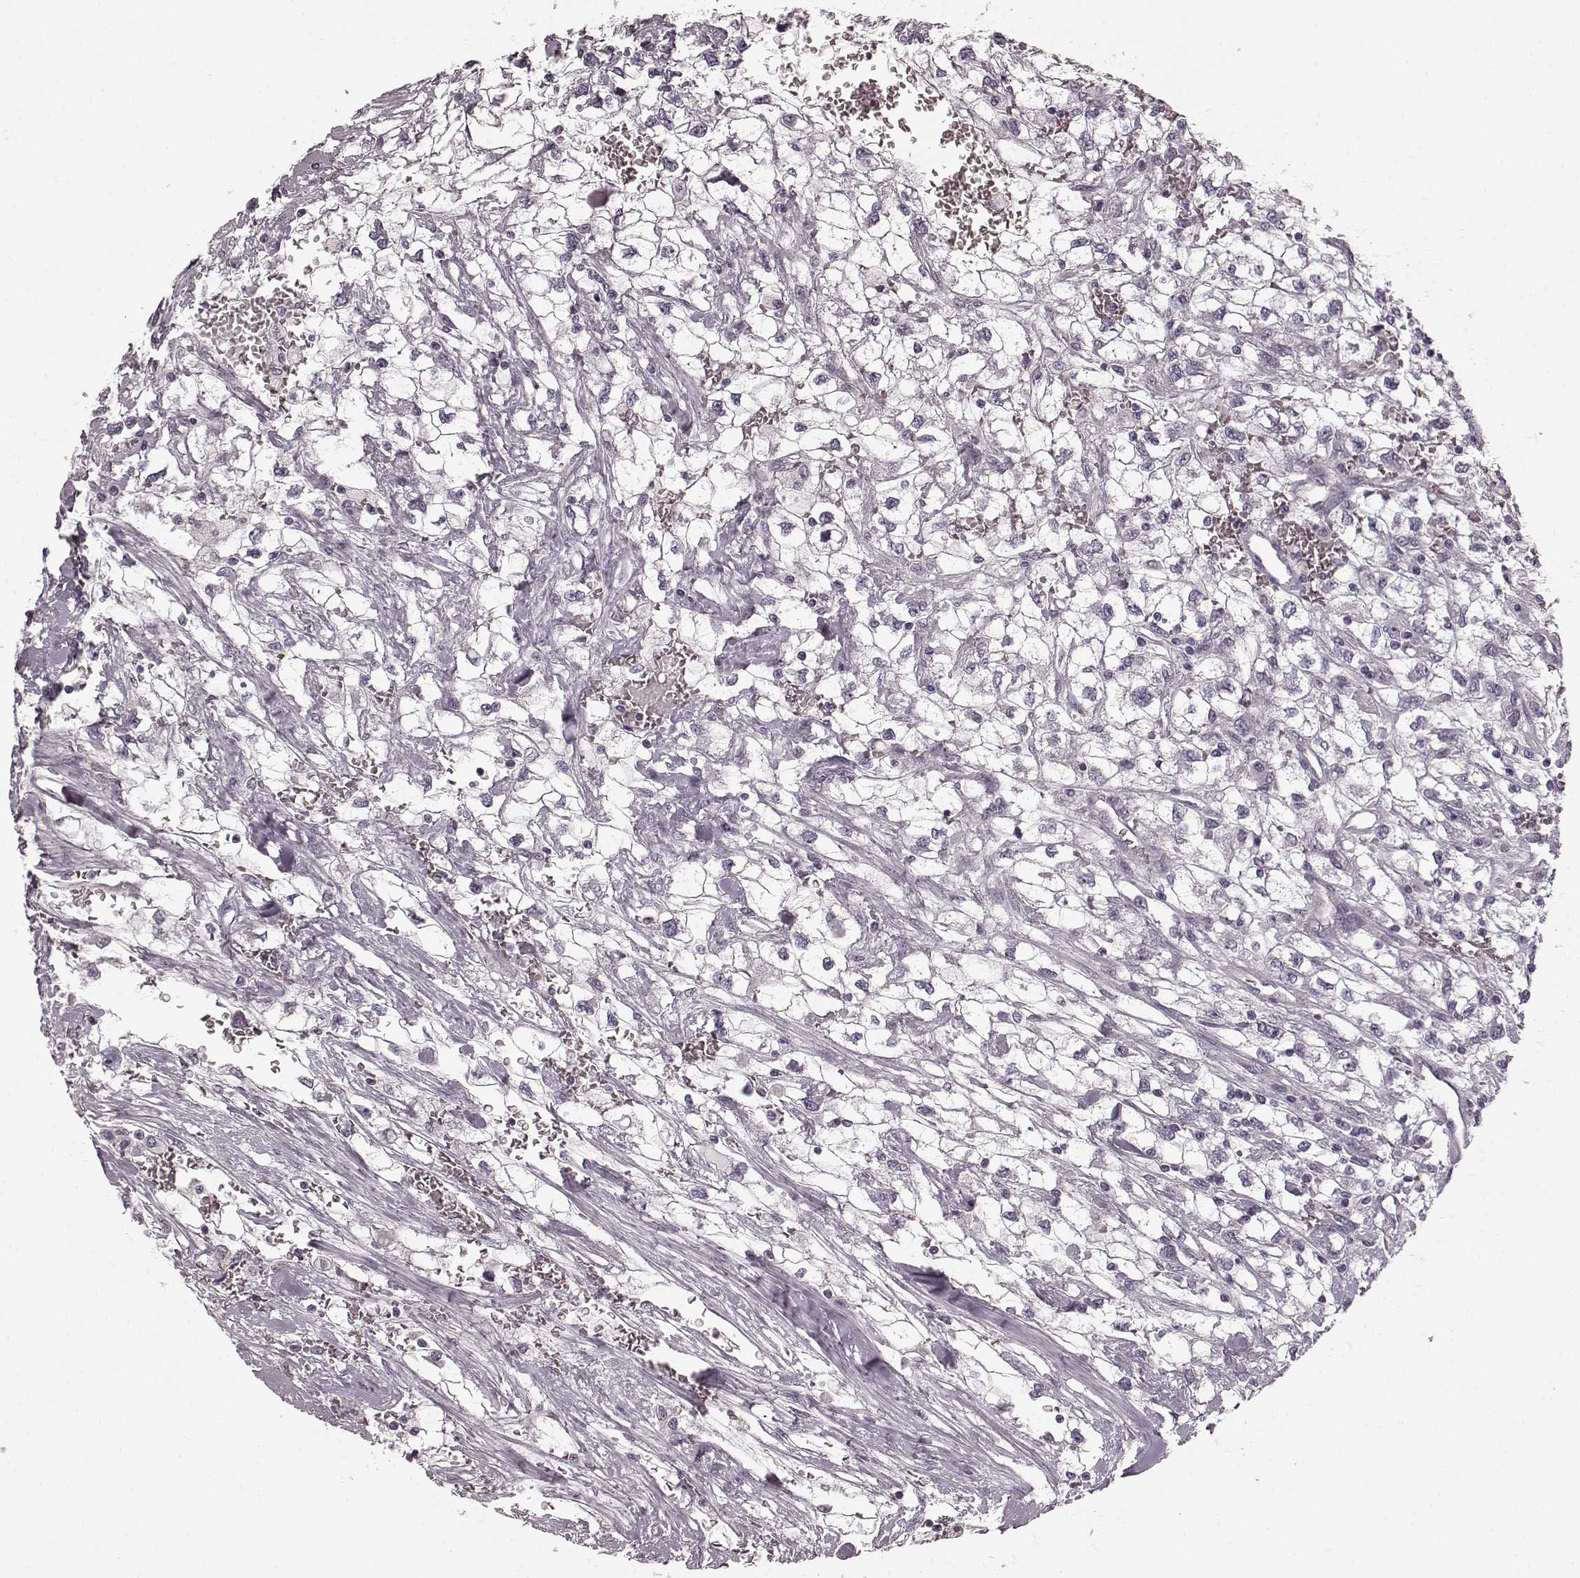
{"staining": {"intensity": "negative", "quantity": "none", "location": "none"}, "tissue": "renal cancer", "cell_type": "Tumor cells", "image_type": "cancer", "snomed": [{"axis": "morphology", "description": "Adenocarcinoma, NOS"}, {"axis": "topography", "description": "Kidney"}], "caption": "Human renal cancer stained for a protein using immunohistochemistry (IHC) demonstrates no expression in tumor cells.", "gene": "PRKCE", "patient": {"sex": "male", "age": 59}}